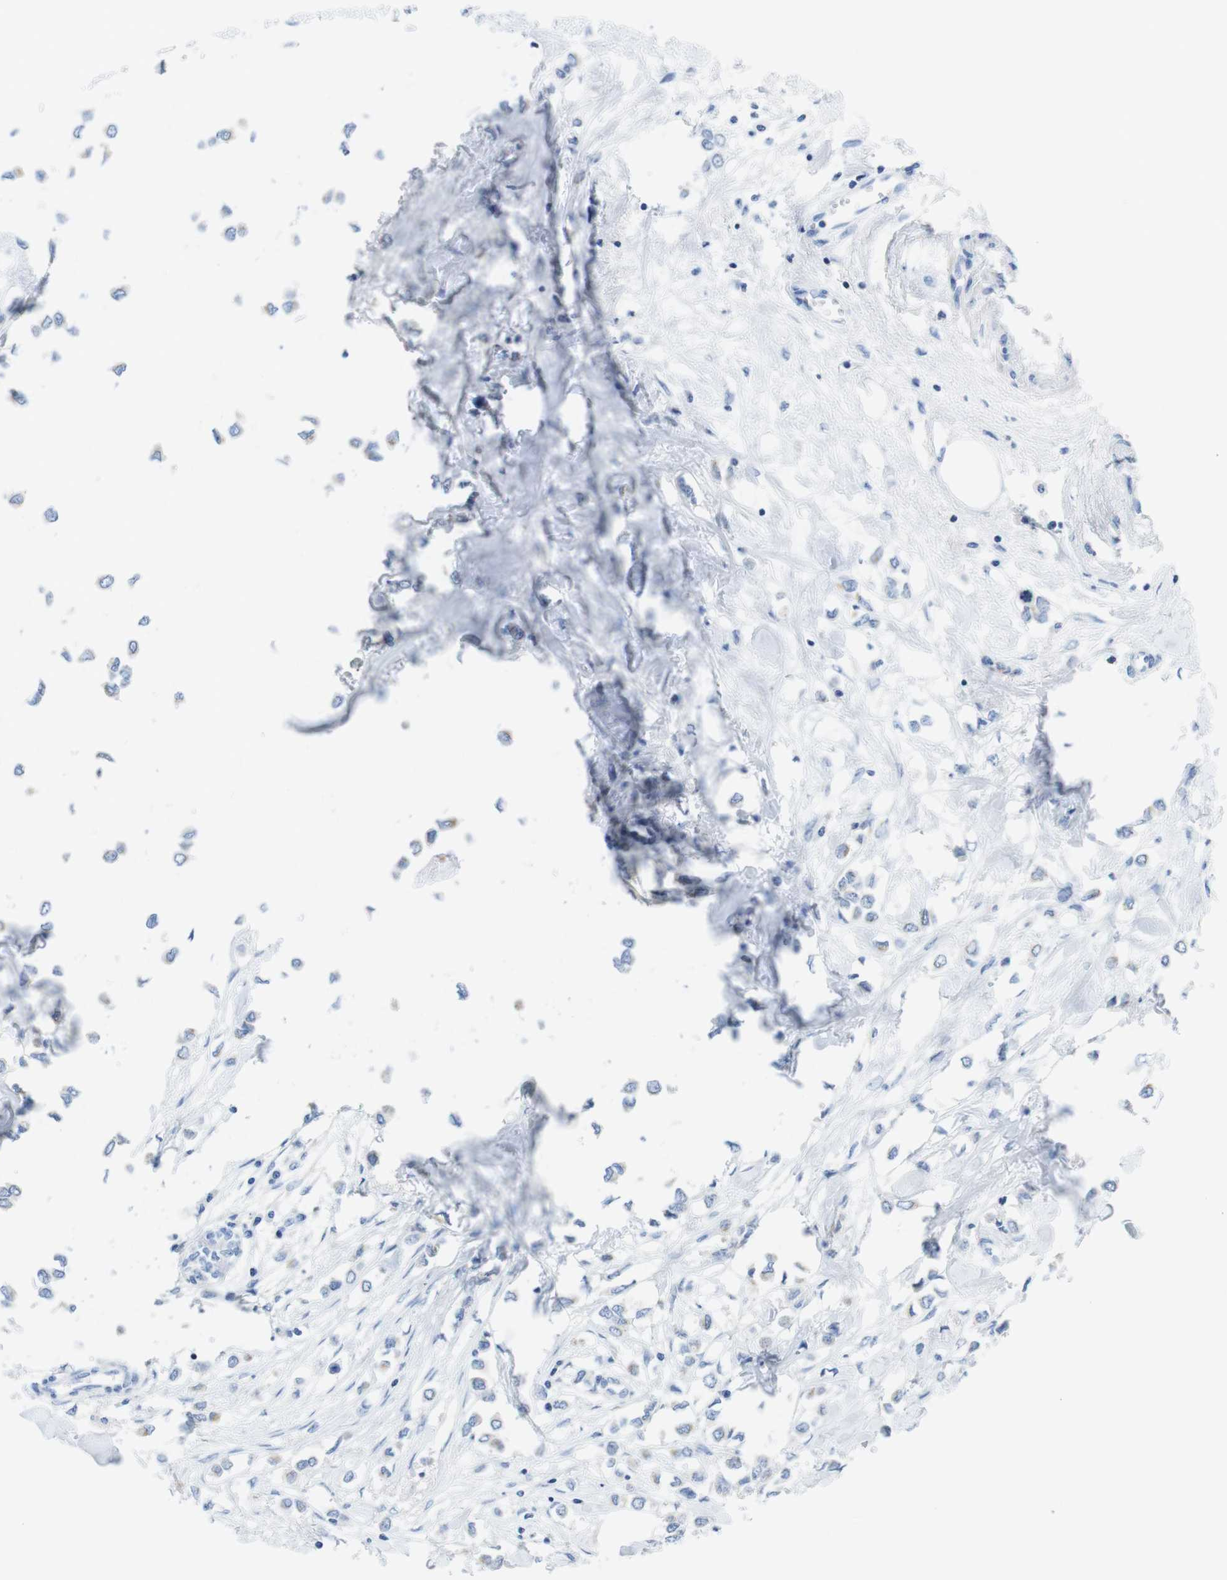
{"staining": {"intensity": "weak", "quantity": "<25%", "location": "cytoplasmic/membranous"}, "tissue": "breast cancer", "cell_type": "Tumor cells", "image_type": "cancer", "snomed": [{"axis": "morphology", "description": "Lobular carcinoma"}, {"axis": "topography", "description": "Breast"}], "caption": "DAB immunohistochemical staining of human breast cancer (lobular carcinoma) demonstrates no significant staining in tumor cells.", "gene": "ASIC5", "patient": {"sex": "female", "age": 51}}